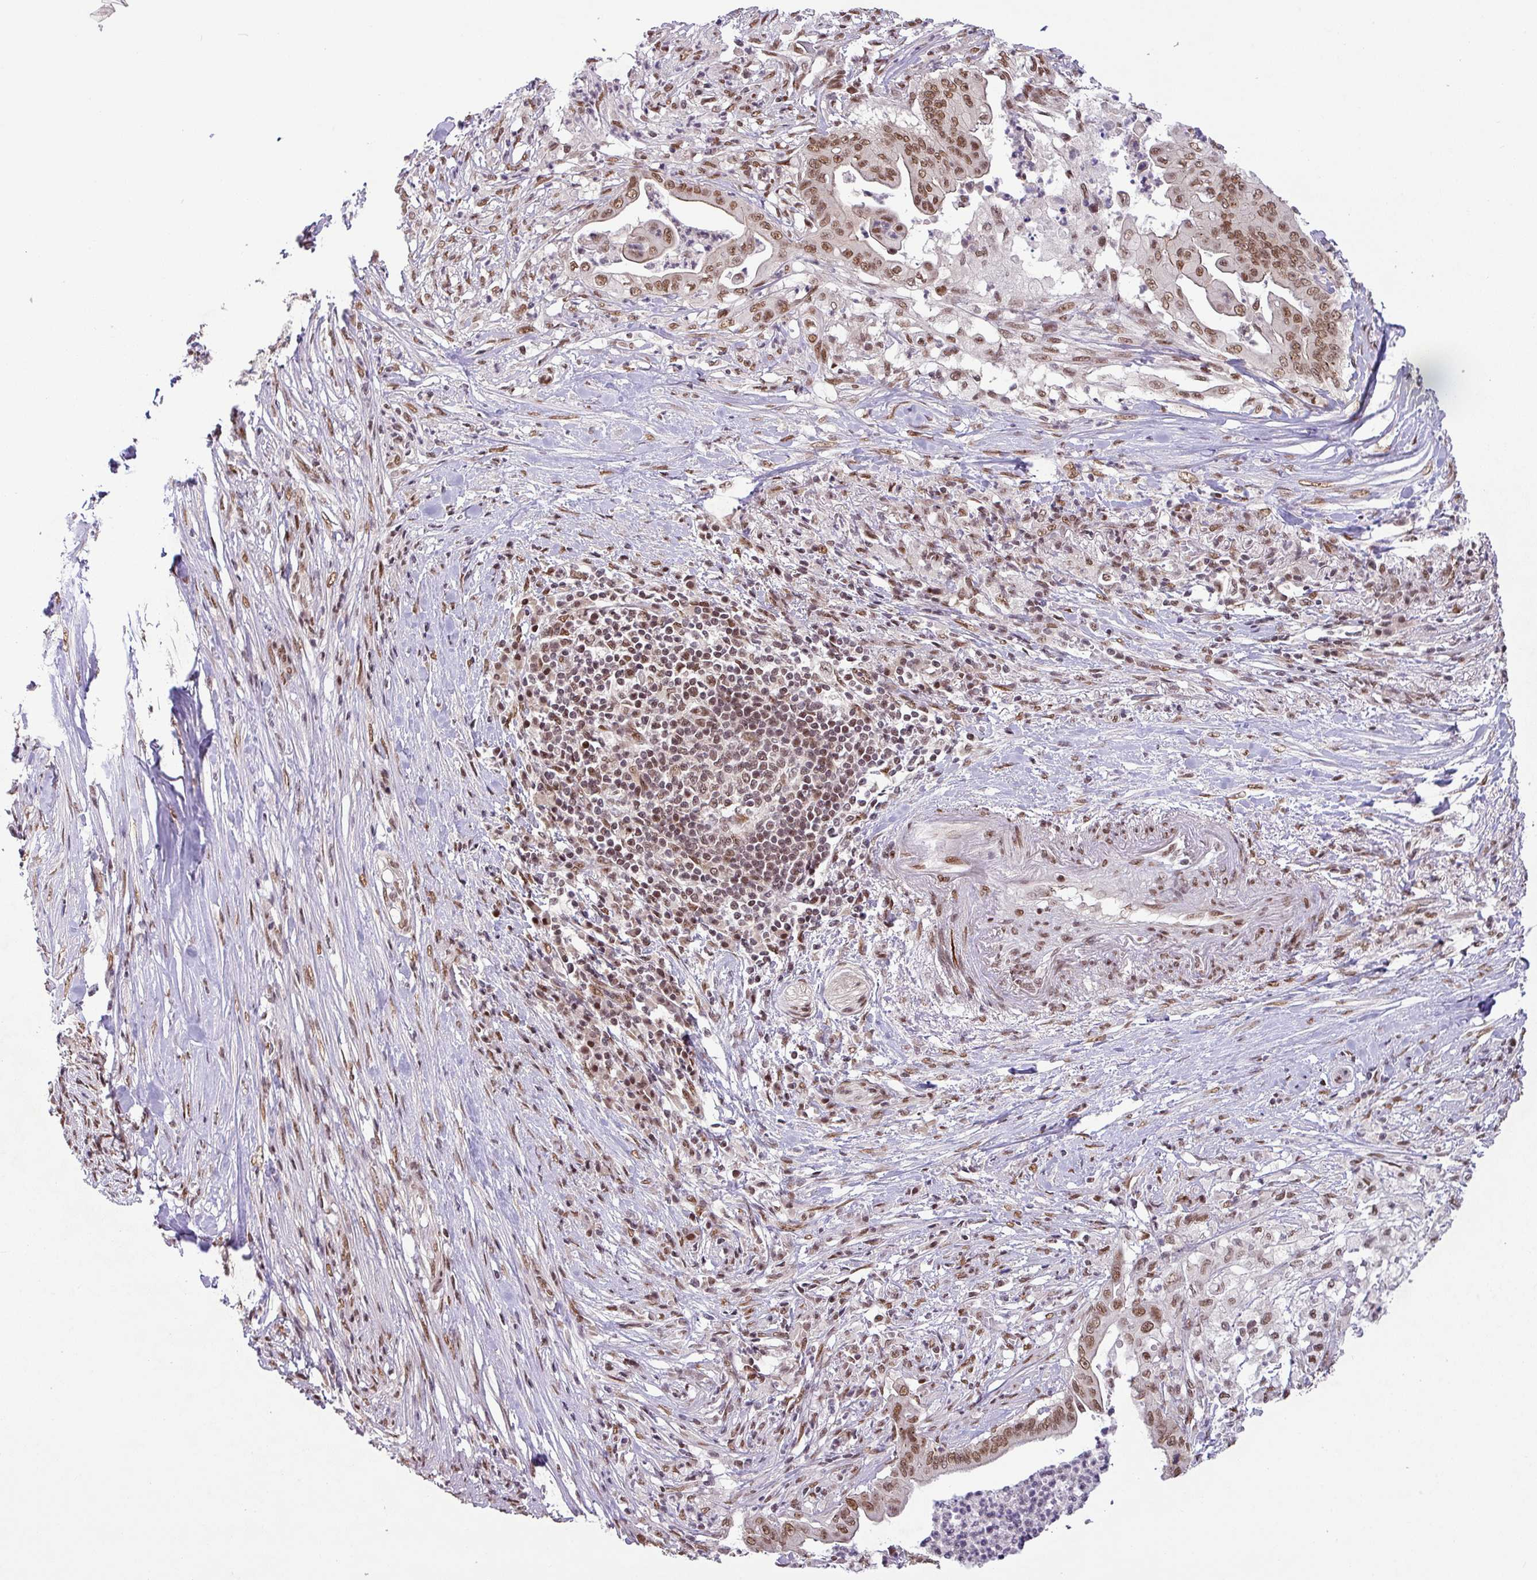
{"staining": {"intensity": "moderate", "quantity": ">75%", "location": "nuclear"}, "tissue": "pancreatic cancer", "cell_type": "Tumor cells", "image_type": "cancer", "snomed": [{"axis": "morphology", "description": "Adenocarcinoma, NOS"}, {"axis": "topography", "description": "Pancreas"}], "caption": "There is medium levels of moderate nuclear positivity in tumor cells of pancreatic cancer, as demonstrated by immunohistochemical staining (brown color).", "gene": "SRSF2", "patient": {"sex": "male", "age": 58}}